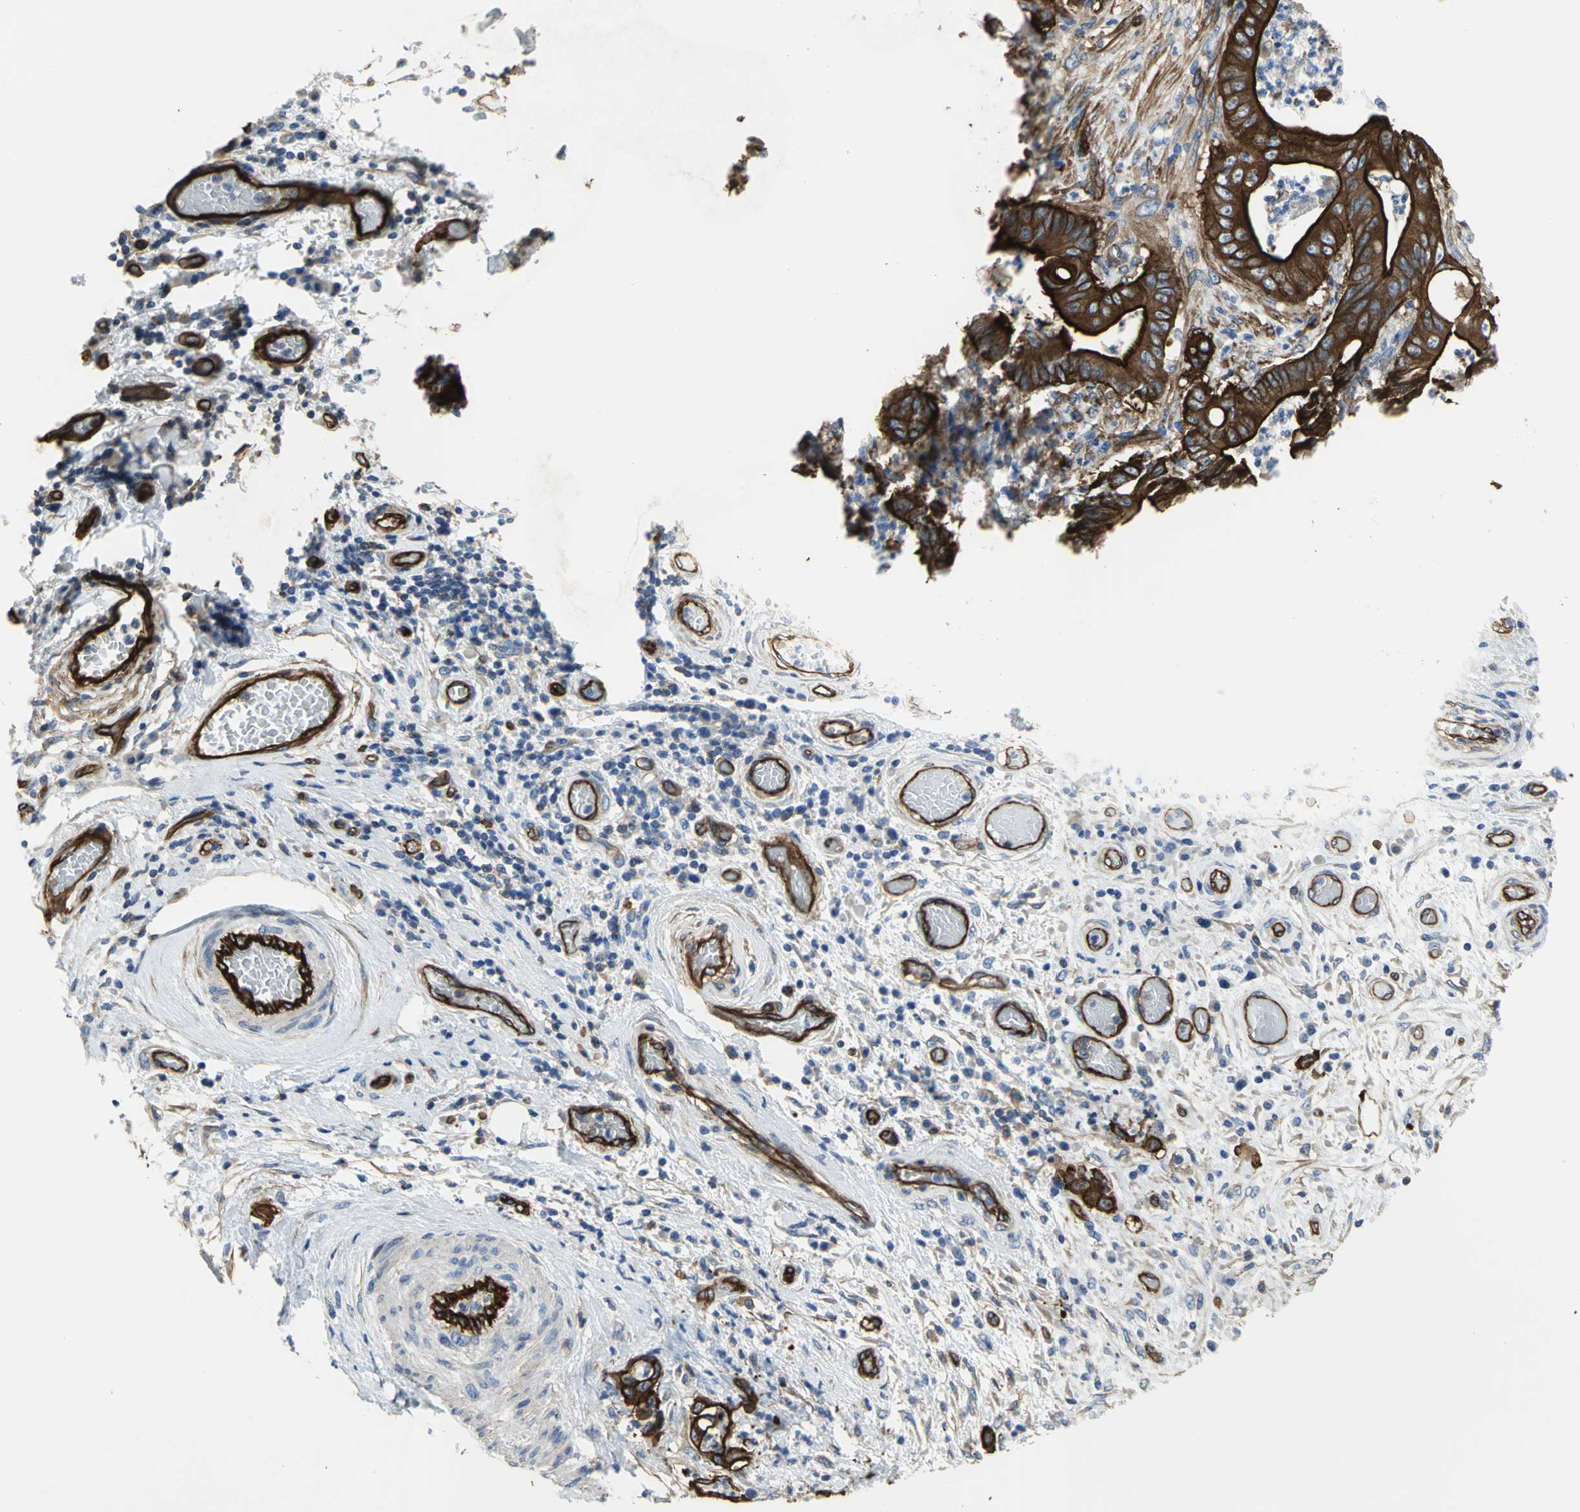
{"staining": {"intensity": "strong", "quantity": ">75%", "location": "cytoplasmic/membranous"}, "tissue": "stomach cancer", "cell_type": "Tumor cells", "image_type": "cancer", "snomed": [{"axis": "morphology", "description": "Adenocarcinoma, NOS"}, {"axis": "topography", "description": "Stomach"}], "caption": "Immunohistochemistry (IHC) of stomach cancer (adenocarcinoma) reveals high levels of strong cytoplasmic/membranous positivity in approximately >75% of tumor cells. (Brightfield microscopy of DAB IHC at high magnification).", "gene": "FLNB", "patient": {"sex": "female", "age": 73}}